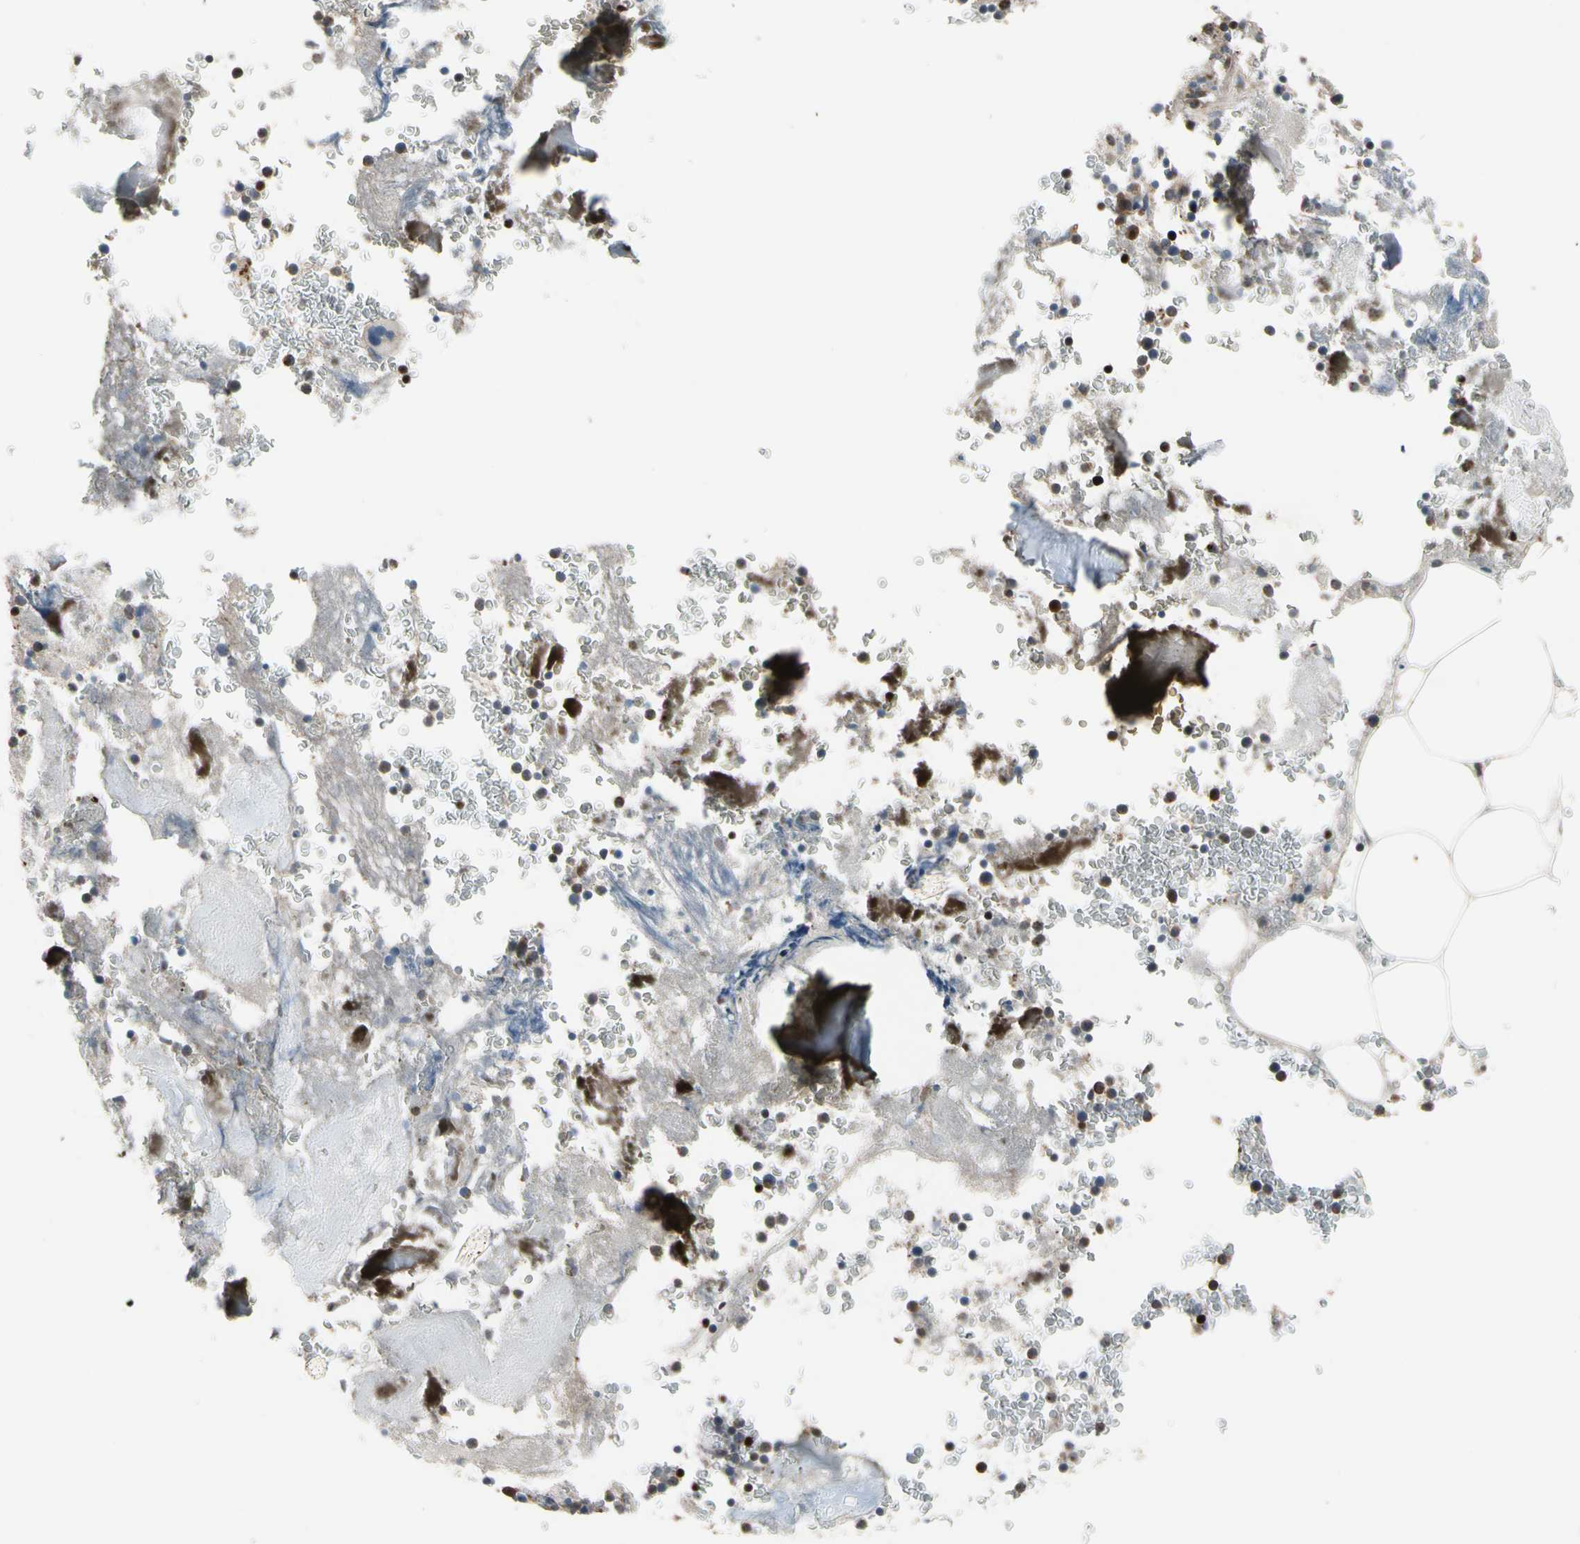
{"staining": {"intensity": "strong", "quantity": "<25%", "location": "nuclear"}, "tissue": "bone marrow", "cell_type": "Hematopoietic cells", "image_type": "normal", "snomed": [{"axis": "morphology", "description": "Normal tissue, NOS"}, {"axis": "topography", "description": "Bone marrow"}], "caption": "Immunohistochemical staining of normal bone marrow shows medium levels of strong nuclear expression in approximately <25% of hematopoietic cells.", "gene": "TBX21", "patient": {"sex": "male"}}